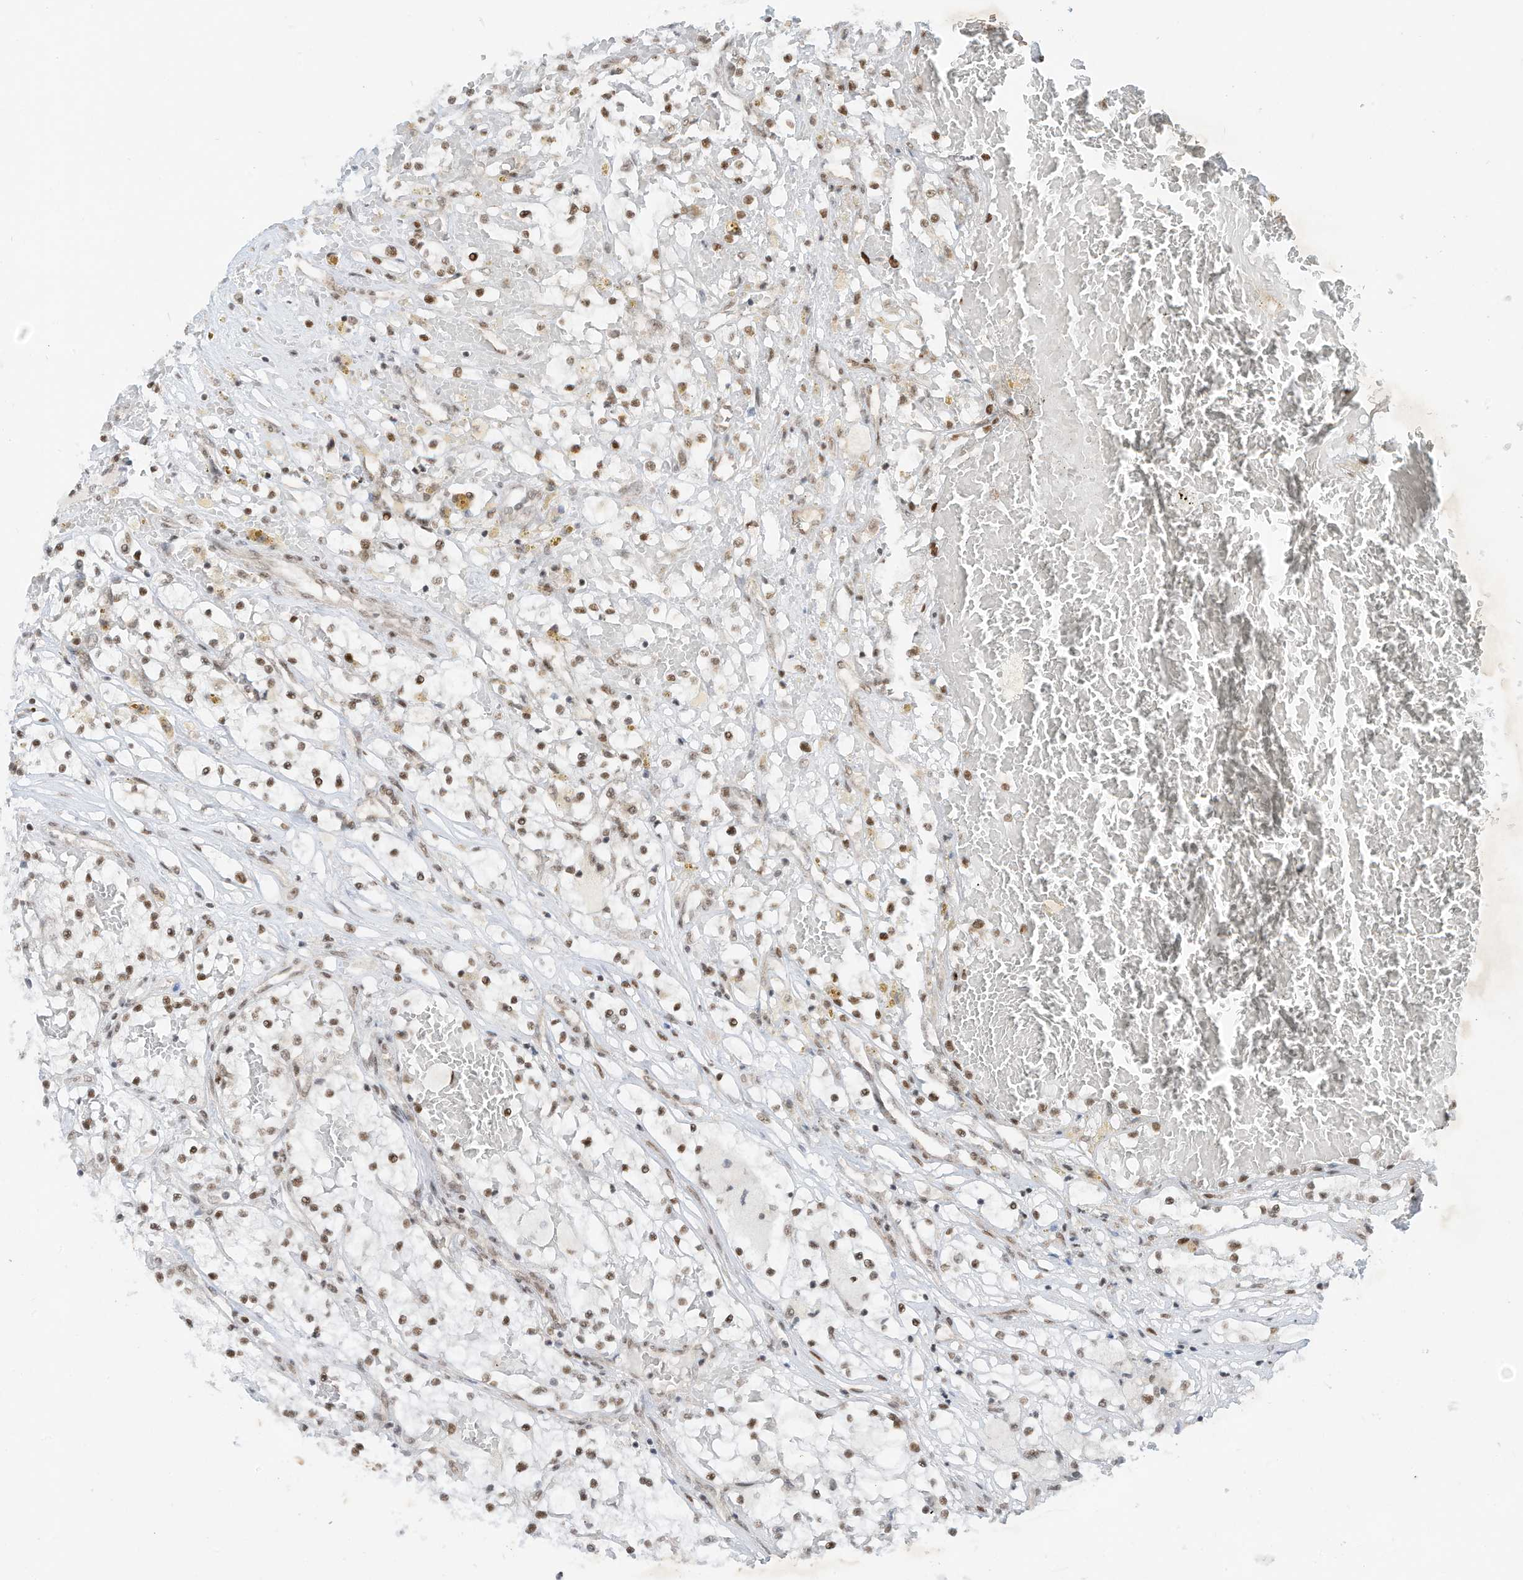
{"staining": {"intensity": "moderate", "quantity": ">75%", "location": "nuclear"}, "tissue": "renal cancer", "cell_type": "Tumor cells", "image_type": "cancer", "snomed": [{"axis": "morphology", "description": "Normal tissue, NOS"}, {"axis": "morphology", "description": "Adenocarcinoma, NOS"}, {"axis": "topography", "description": "Kidney"}], "caption": "Adenocarcinoma (renal) tissue exhibits moderate nuclear positivity in about >75% of tumor cells", "gene": "AURKAIP1", "patient": {"sex": "male", "age": 68}}